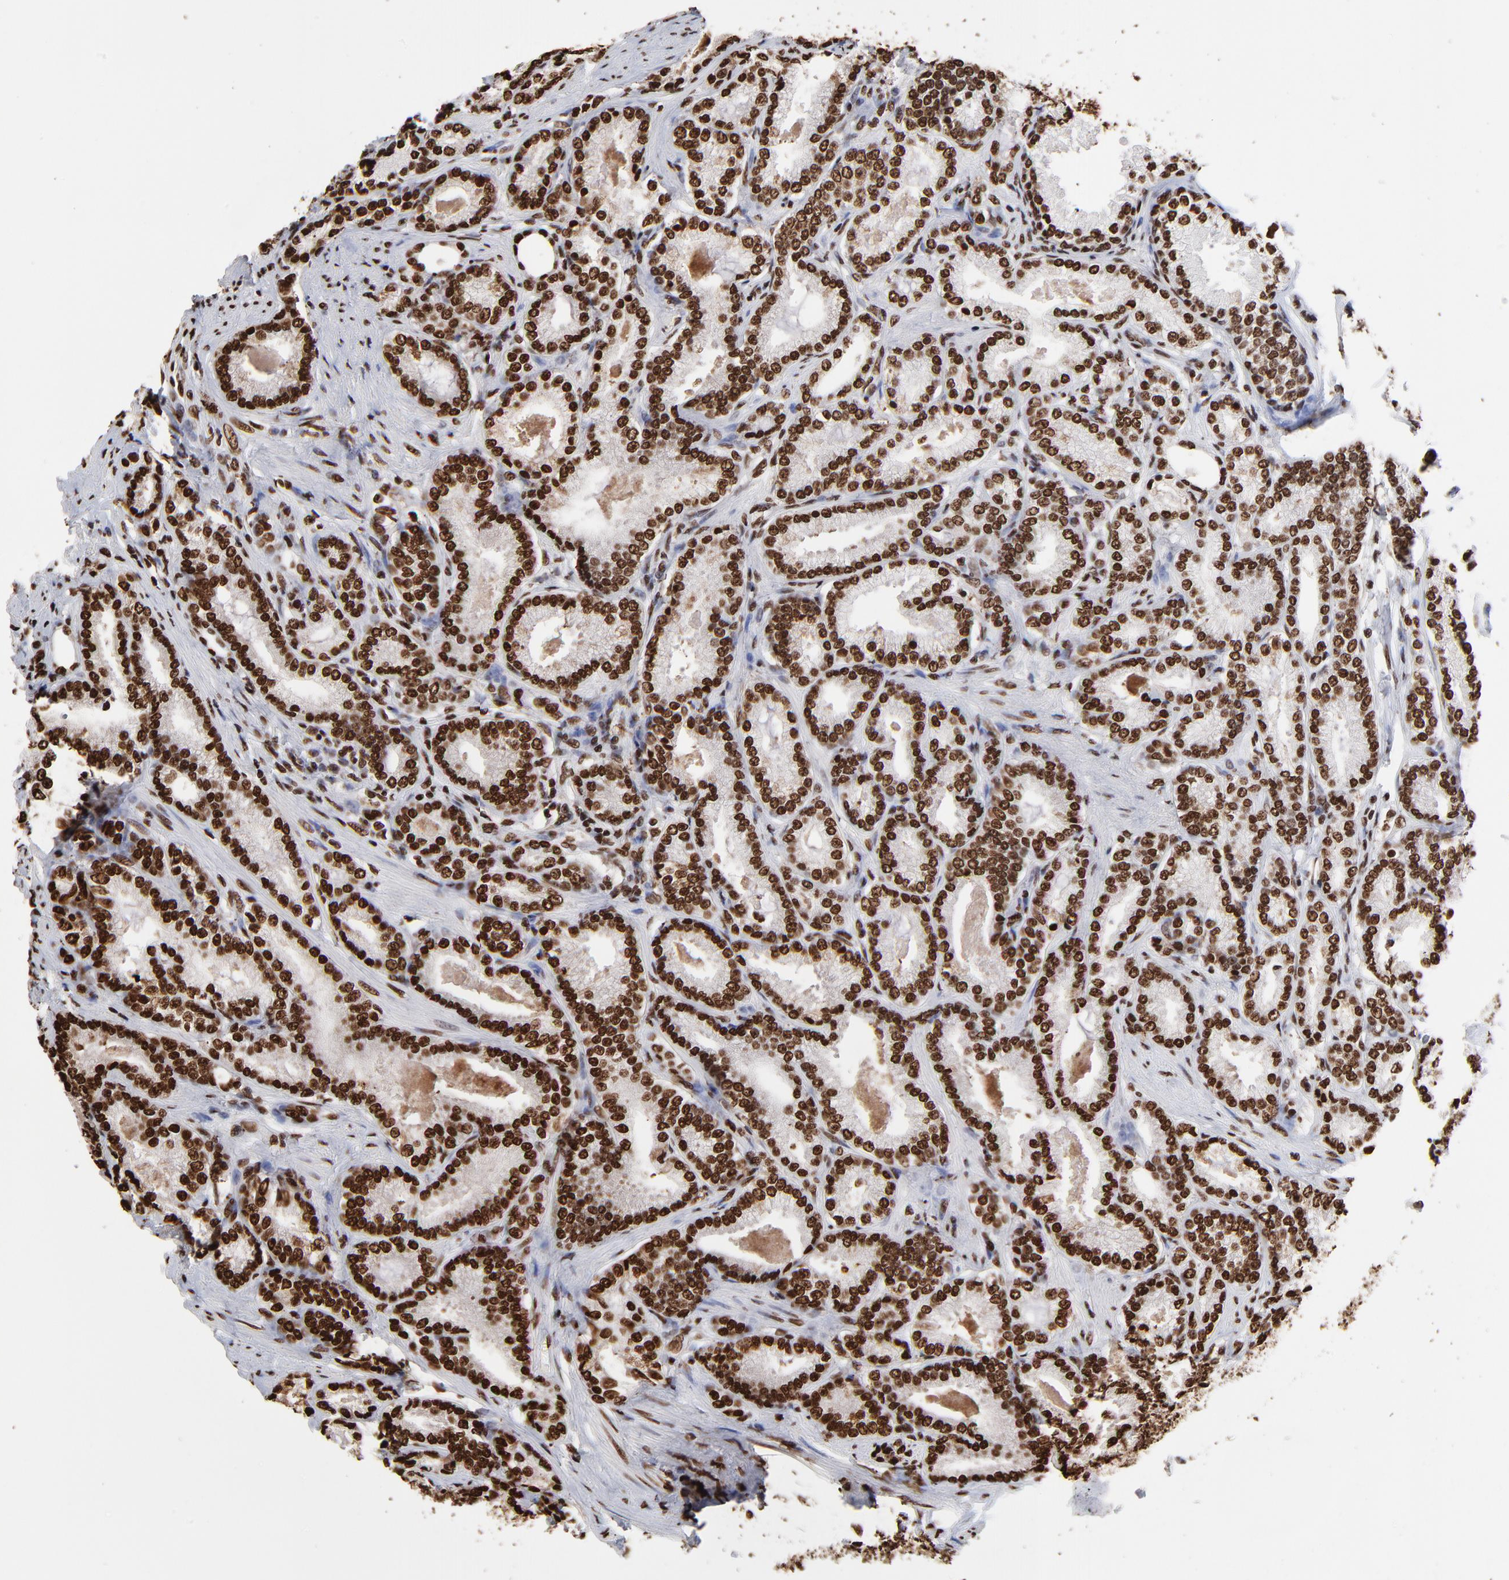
{"staining": {"intensity": "strong", "quantity": ">75%", "location": "nuclear"}, "tissue": "prostate cancer", "cell_type": "Tumor cells", "image_type": "cancer", "snomed": [{"axis": "morphology", "description": "Adenocarcinoma, Low grade"}, {"axis": "topography", "description": "Prostate"}], "caption": "Prostate low-grade adenocarcinoma tissue demonstrates strong nuclear staining in about >75% of tumor cells, visualized by immunohistochemistry. (Stains: DAB in brown, nuclei in blue, Microscopy: brightfield microscopy at high magnification).", "gene": "ZNF544", "patient": {"sex": "male", "age": 71}}